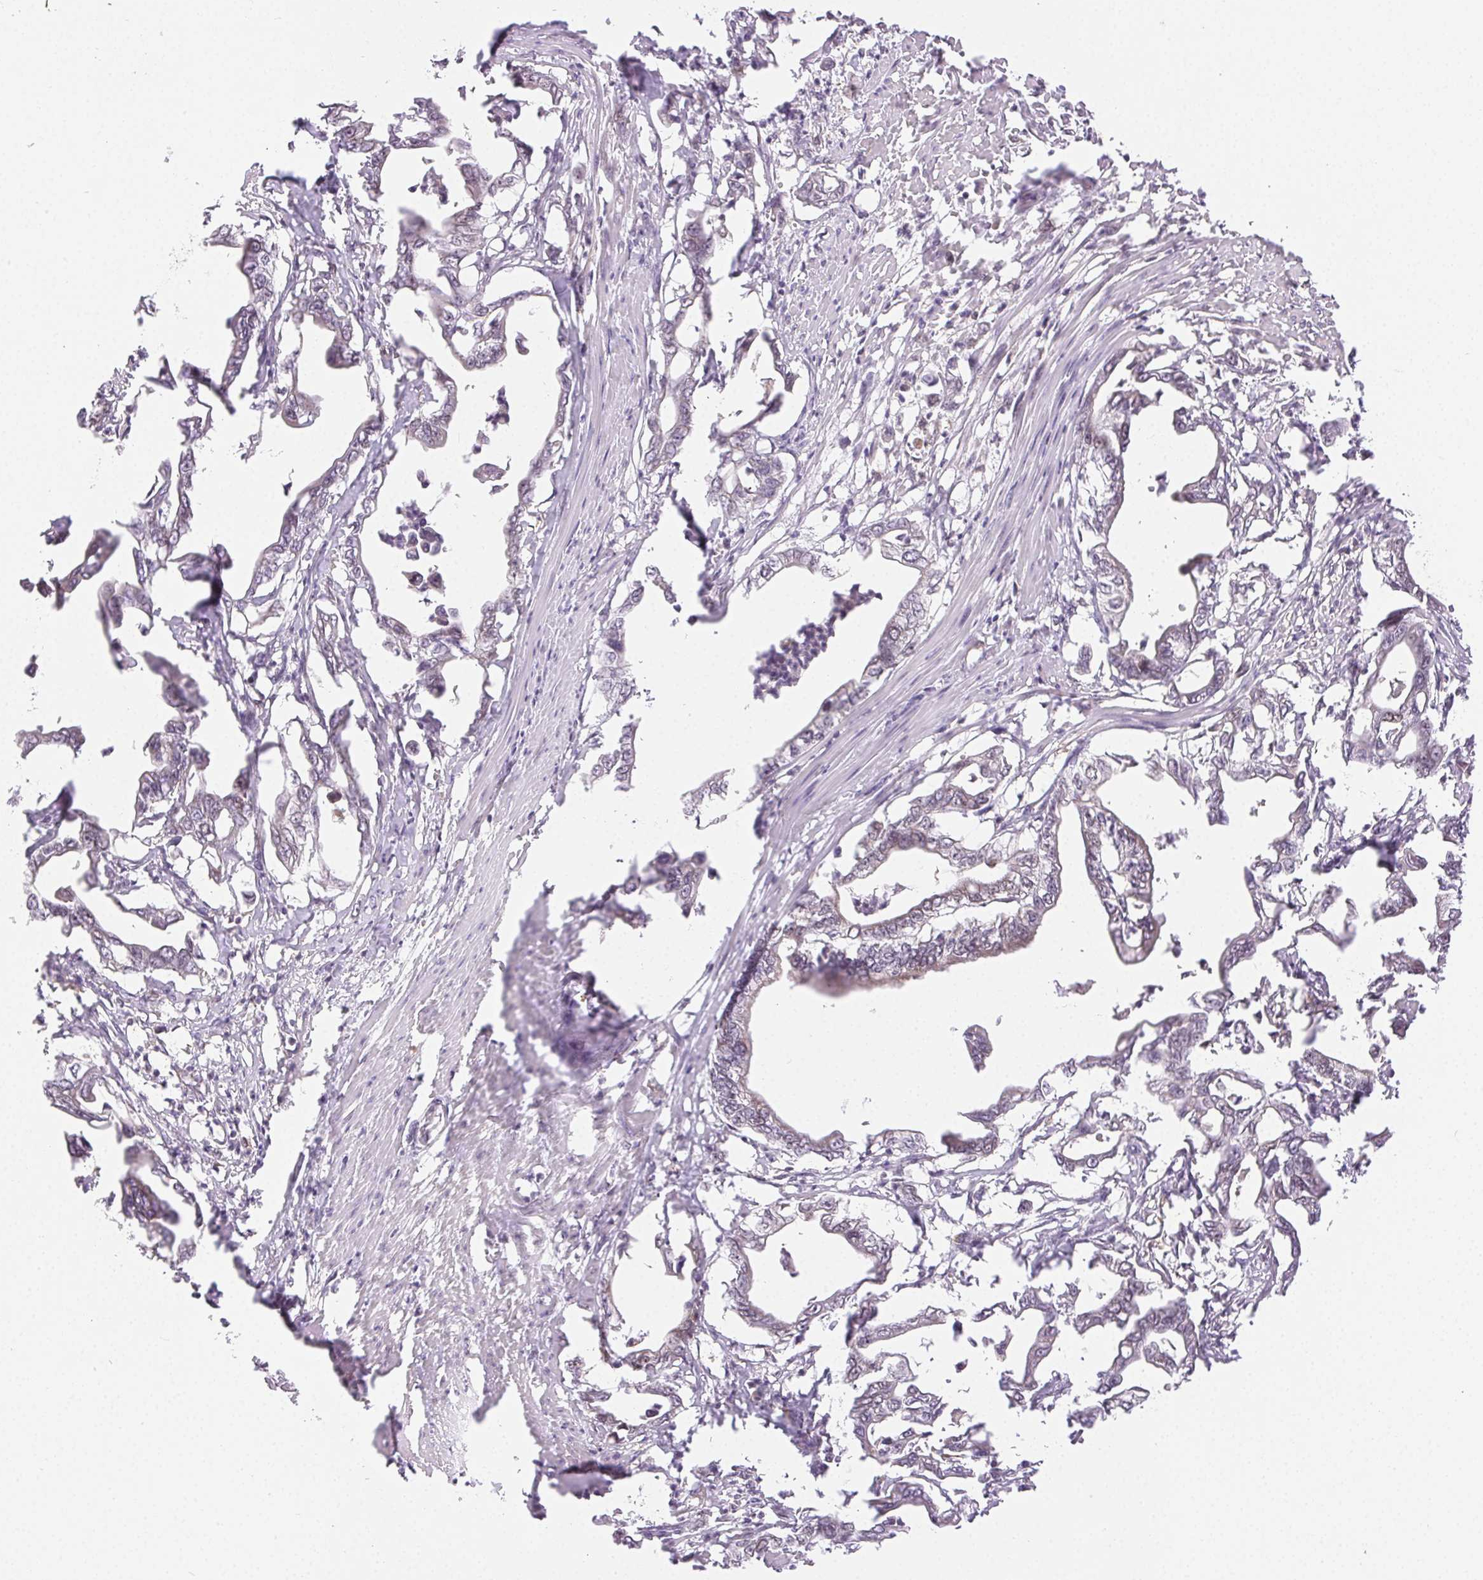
{"staining": {"intensity": "negative", "quantity": "none", "location": "none"}, "tissue": "pancreatic cancer", "cell_type": "Tumor cells", "image_type": "cancer", "snomed": [{"axis": "morphology", "description": "Adenocarcinoma, NOS"}, {"axis": "topography", "description": "Pancreas"}], "caption": "This photomicrograph is of pancreatic cancer stained with immunohistochemistry (IHC) to label a protein in brown with the nuclei are counter-stained blue. There is no staining in tumor cells. The staining is performed using DAB brown chromogen with nuclei counter-stained in using hematoxylin.", "gene": "PIWIL4", "patient": {"sex": "male", "age": 61}}